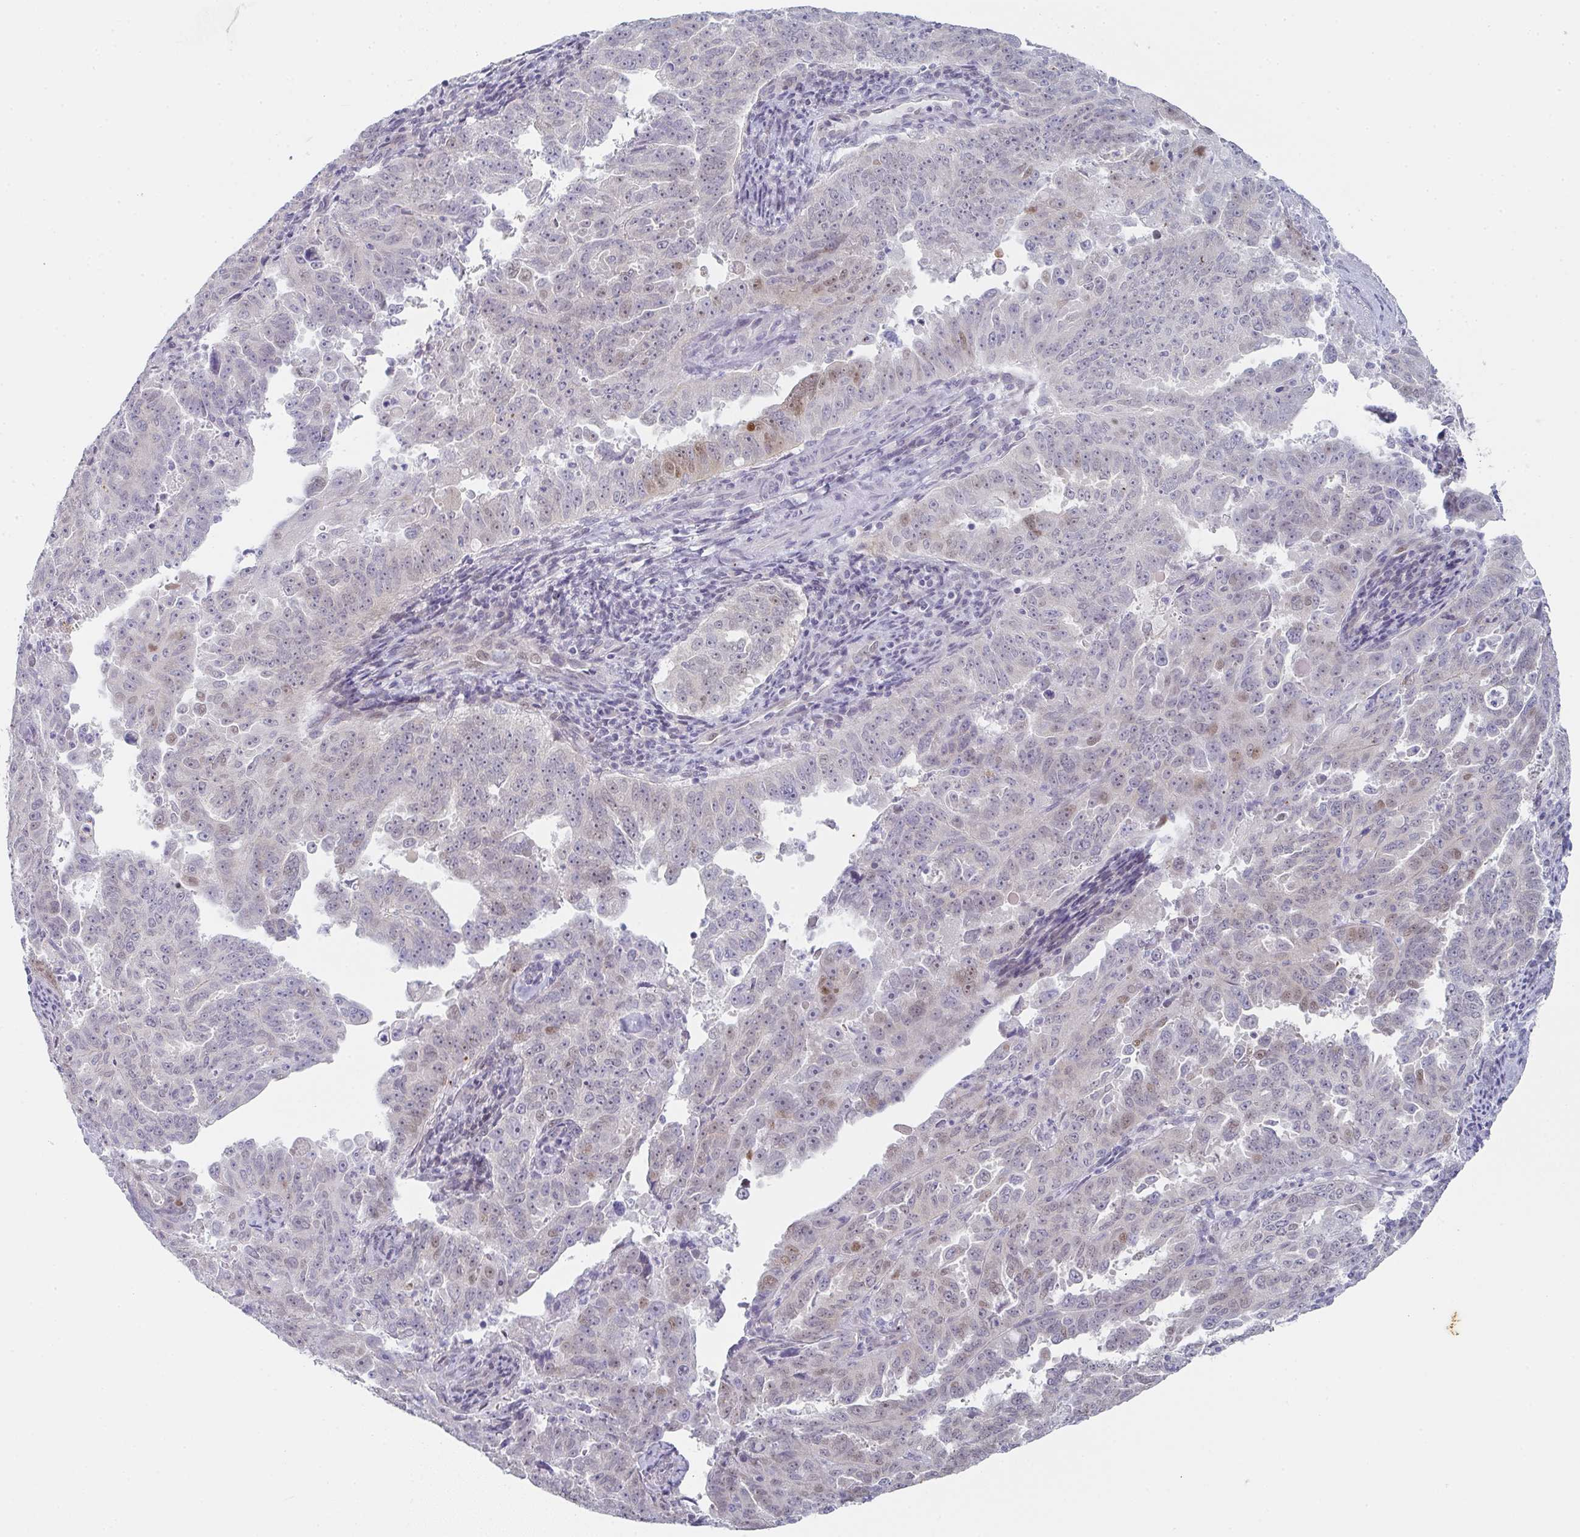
{"staining": {"intensity": "moderate", "quantity": "<25%", "location": "nuclear"}, "tissue": "endometrial cancer", "cell_type": "Tumor cells", "image_type": "cancer", "snomed": [{"axis": "morphology", "description": "Adenocarcinoma, NOS"}, {"axis": "topography", "description": "Endometrium"}], "caption": "Immunohistochemical staining of endometrial cancer reveals moderate nuclear protein positivity in about <25% of tumor cells.", "gene": "POU2AF2", "patient": {"sex": "female", "age": 65}}